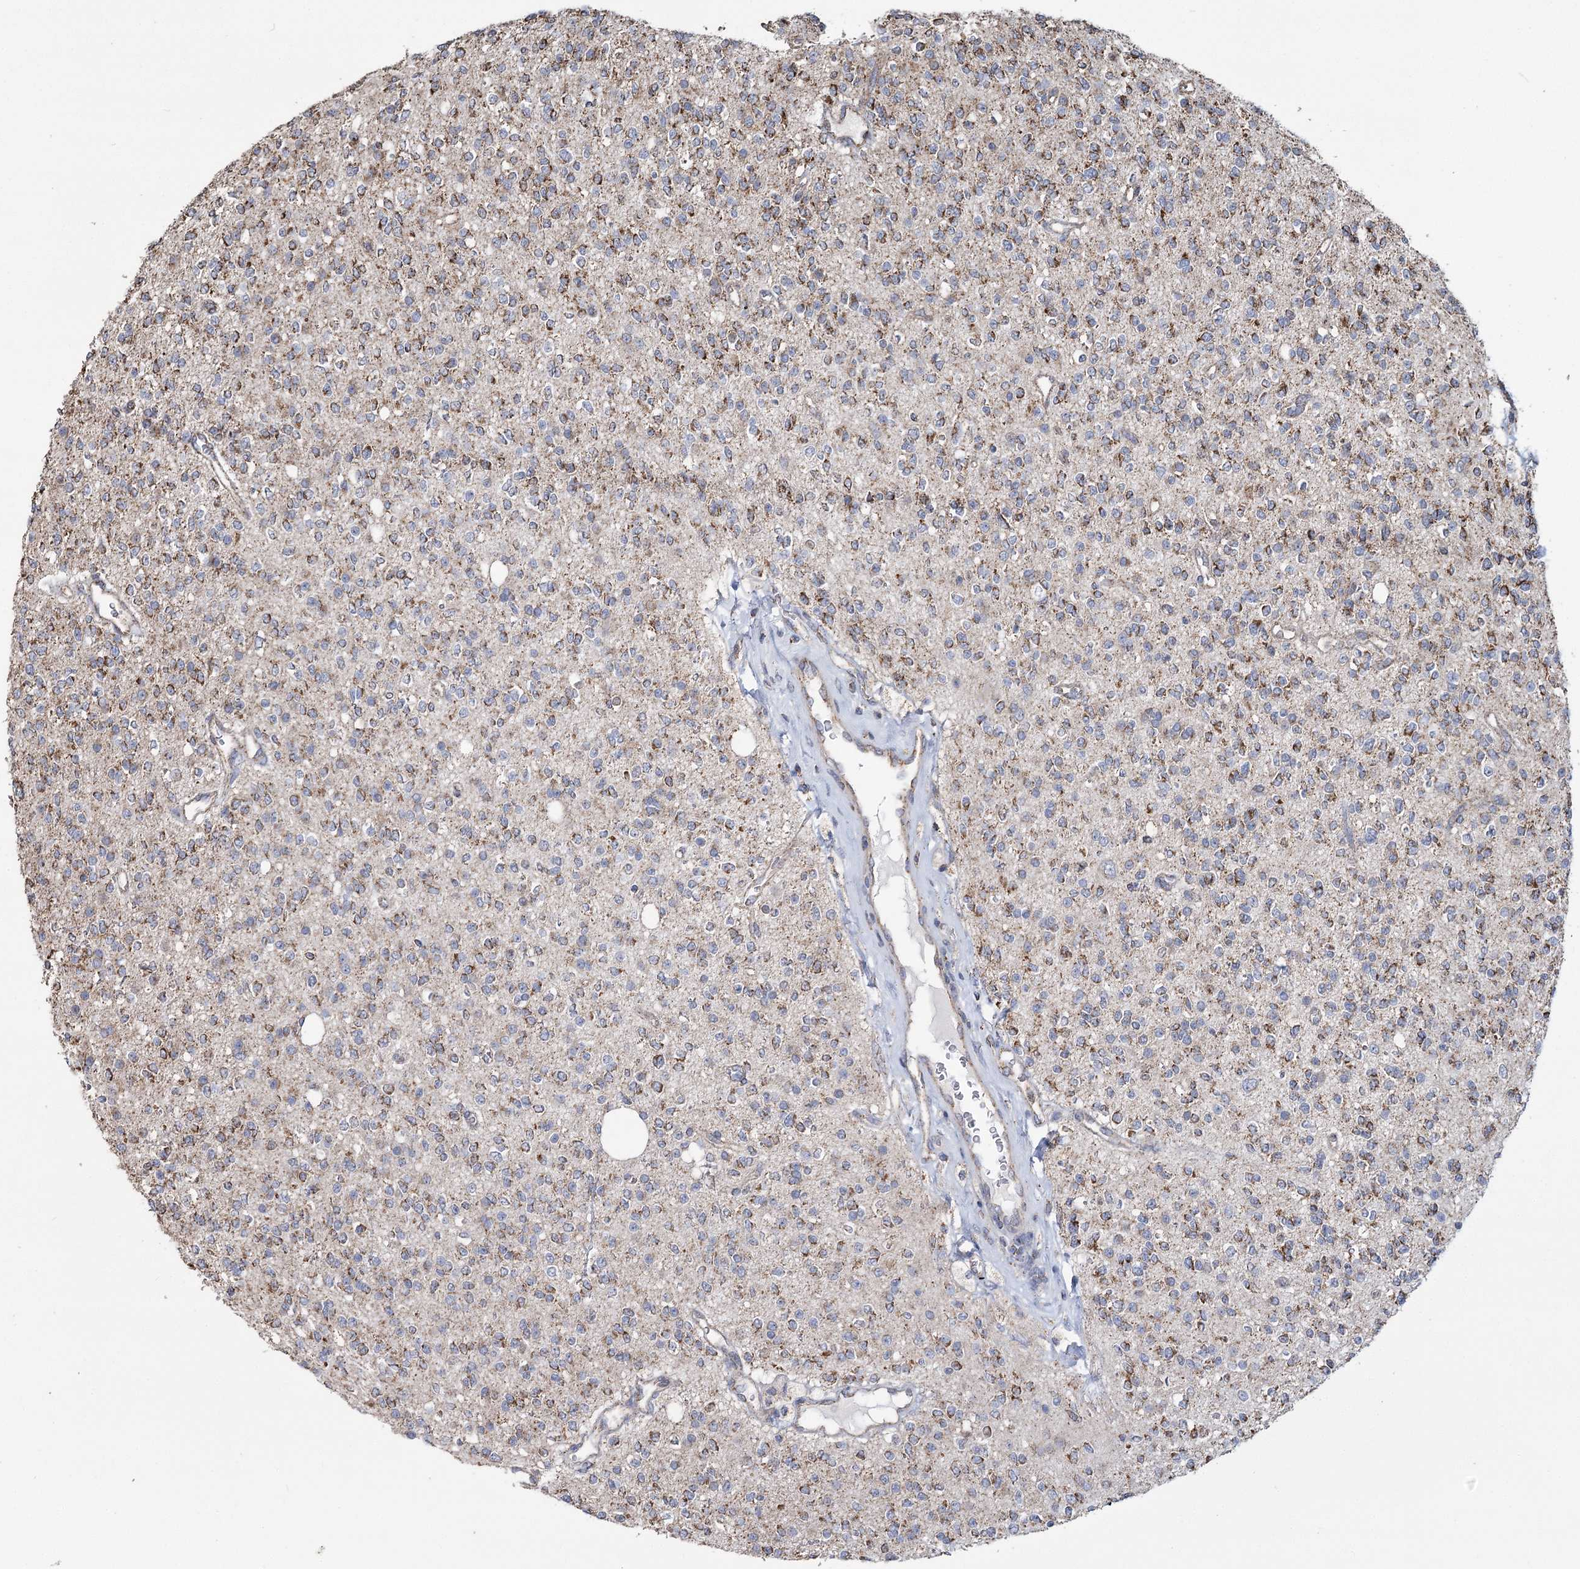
{"staining": {"intensity": "strong", "quantity": "25%-75%", "location": "cytoplasmic/membranous"}, "tissue": "glioma", "cell_type": "Tumor cells", "image_type": "cancer", "snomed": [{"axis": "morphology", "description": "Glioma, malignant, High grade"}, {"axis": "topography", "description": "Brain"}], "caption": "IHC histopathology image of neoplastic tissue: human malignant high-grade glioma stained using IHC exhibits high levels of strong protein expression localized specifically in the cytoplasmic/membranous of tumor cells, appearing as a cytoplasmic/membranous brown color.", "gene": "RANBP3L", "patient": {"sex": "male", "age": 34}}